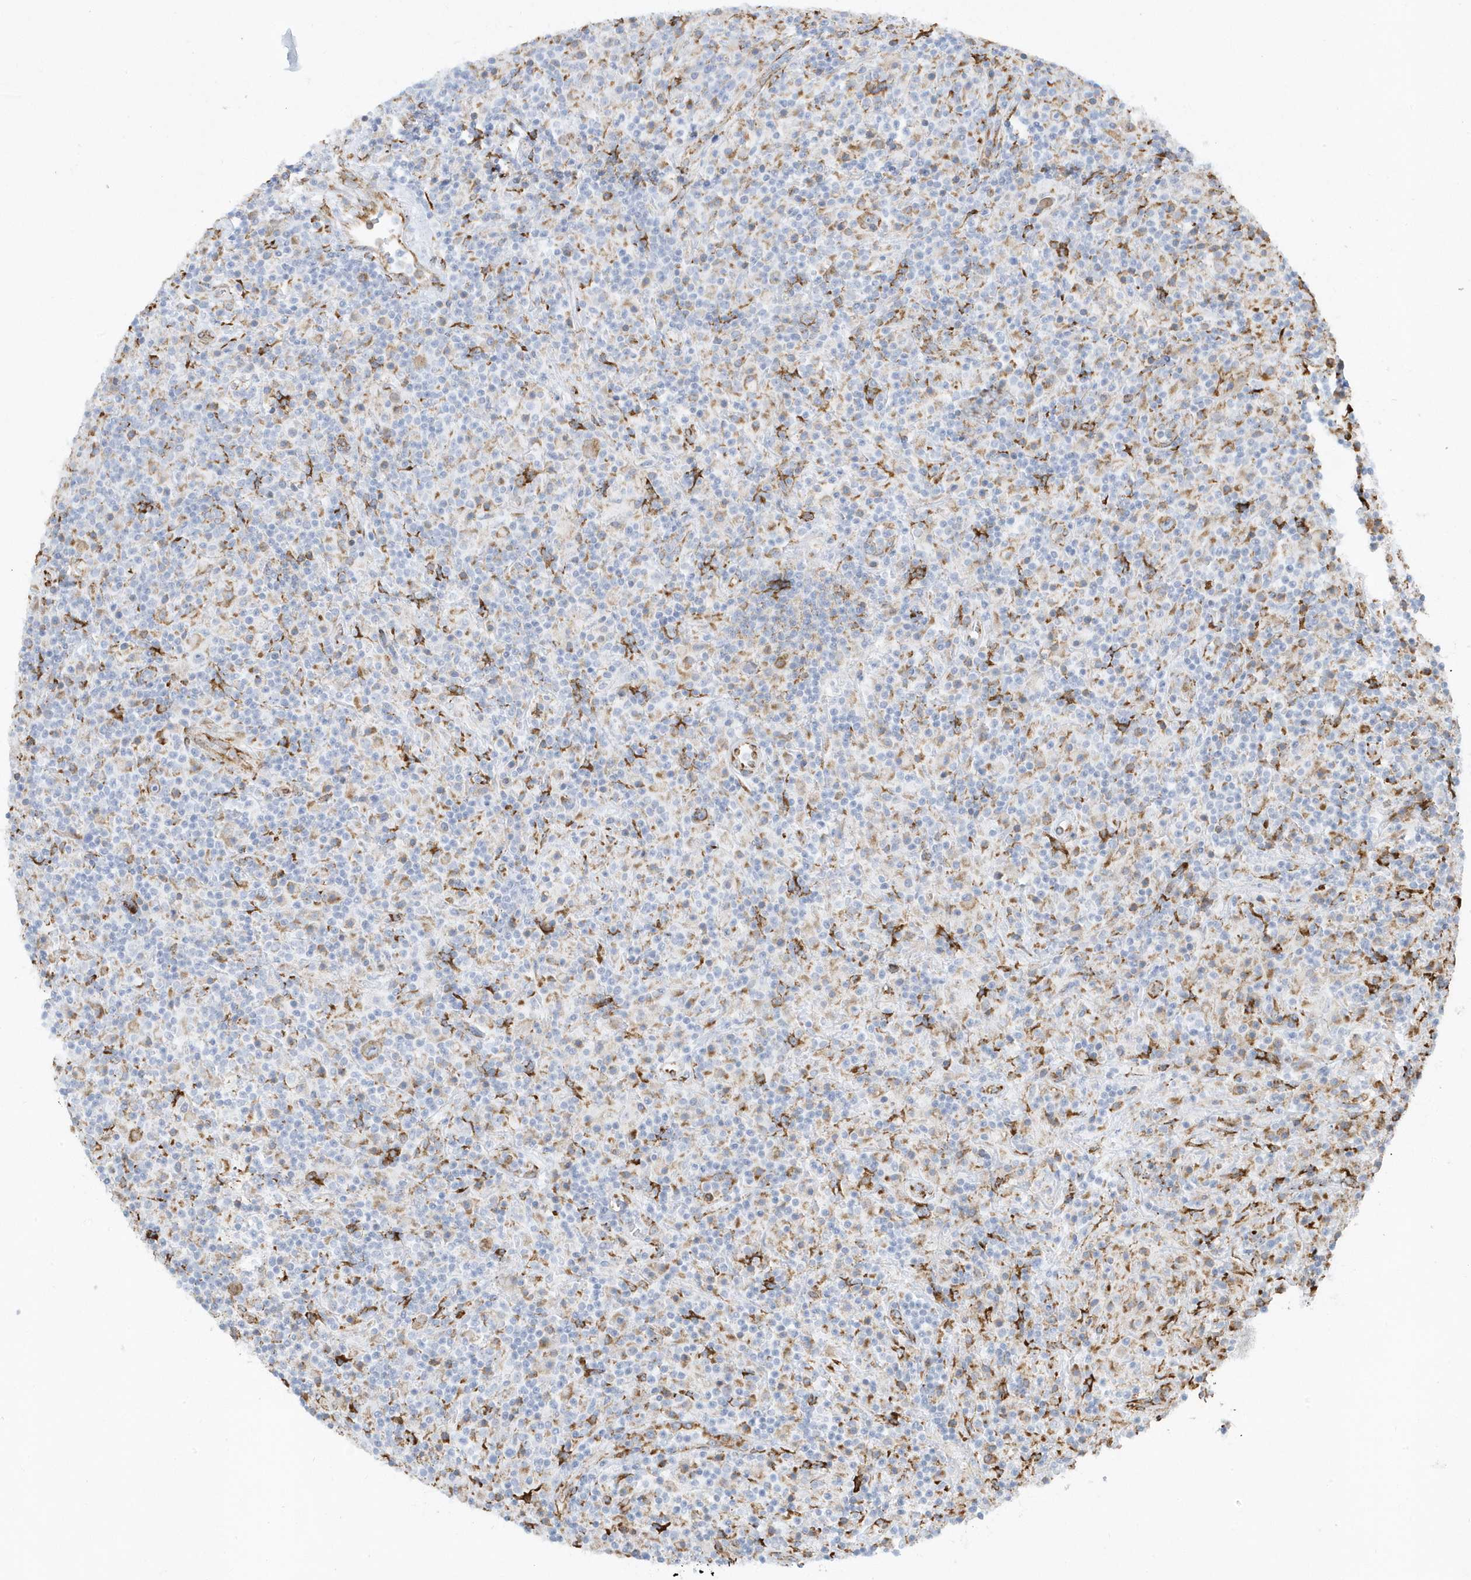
{"staining": {"intensity": "weak", "quantity": "25%-75%", "location": "cytoplasmic/membranous"}, "tissue": "lymphoma", "cell_type": "Tumor cells", "image_type": "cancer", "snomed": [{"axis": "morphology", "description": "Hodgkin's disease, NOS"}, {"axis": "topography", "description": "Lymph node"}], "caption": "A high-resolution micrograph shows immunohistochemistry (IHC) staining of Hodgkin's disease, which shows weak cytoplasmic/membranous staining in about 25%-75% of tumor cells.", "gene": "DCAF1", "patient": {"sex": "male", "age": 70}}